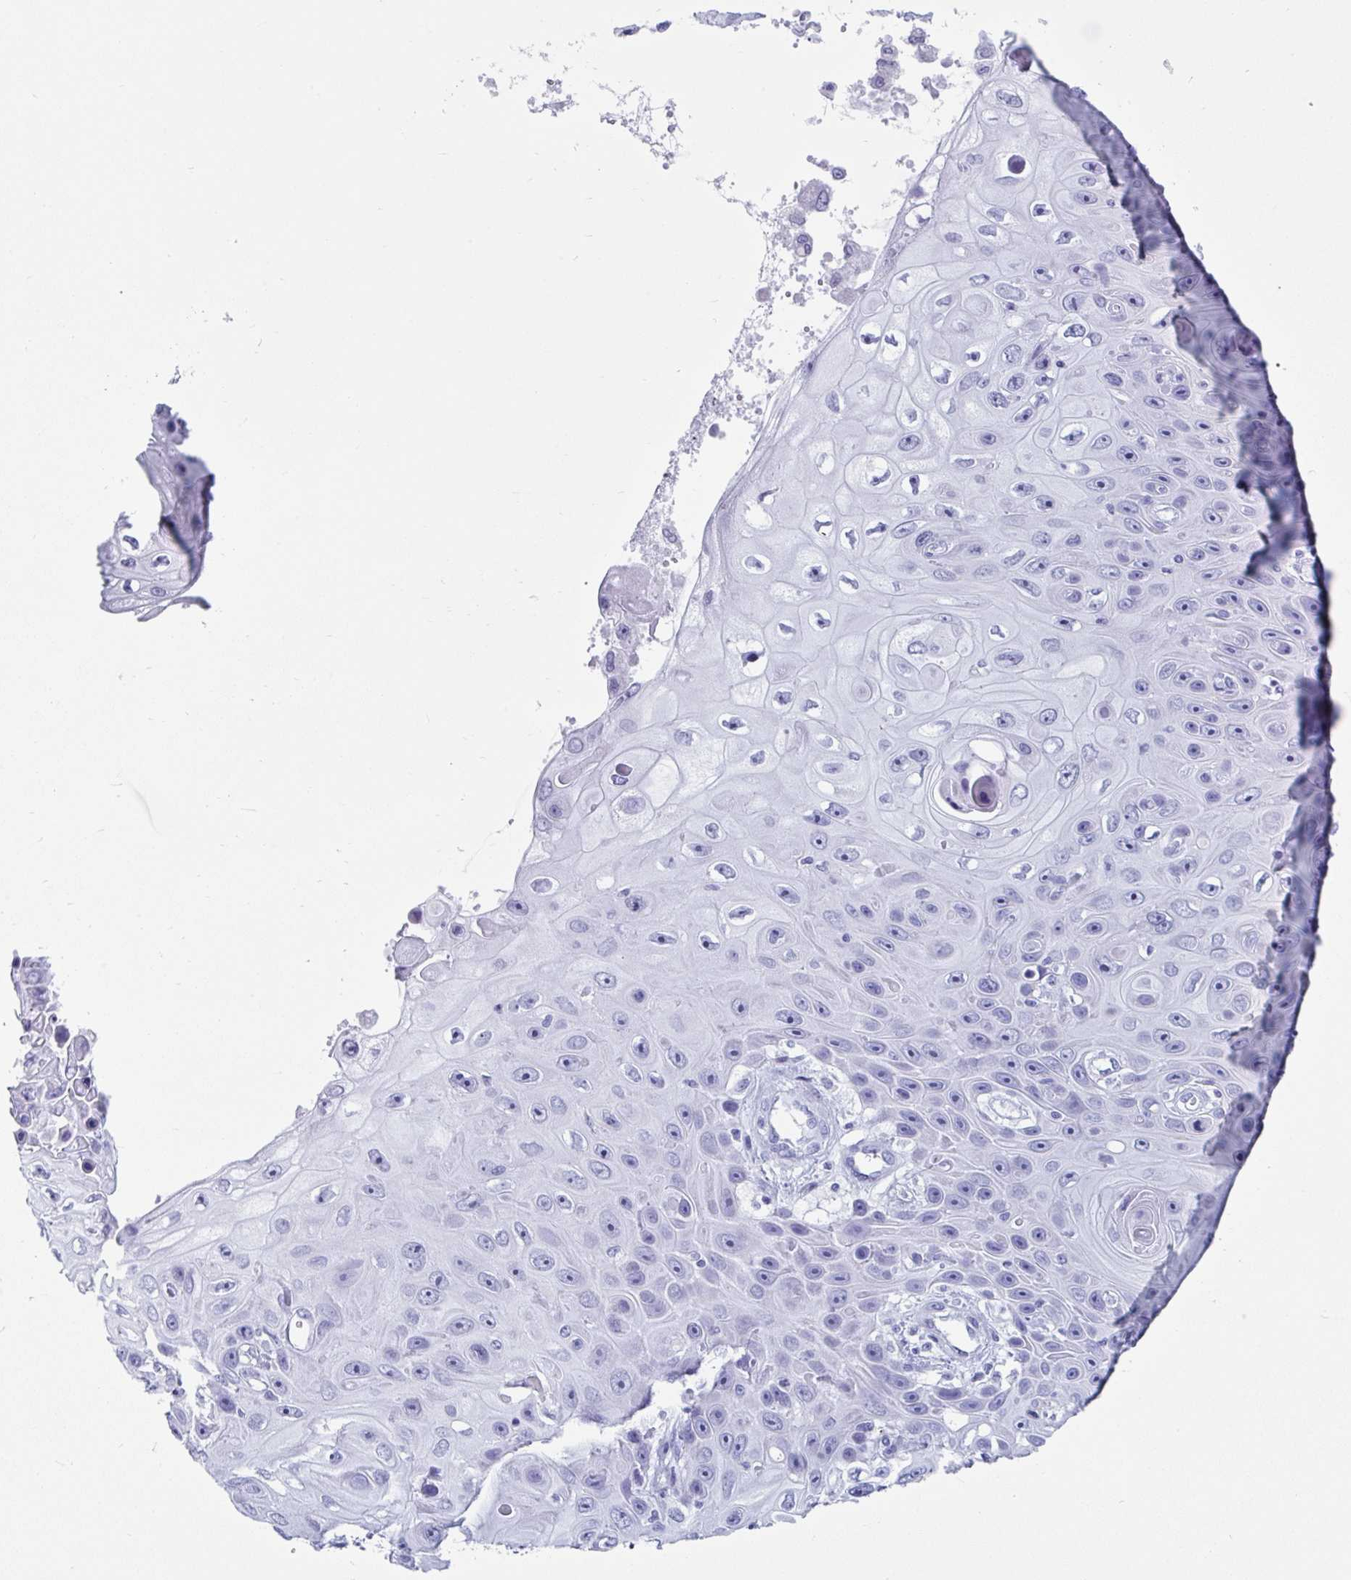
{"staining": {"intensity": "negative", "quantity": "none", "location": "none"}, "tissue": "skin cancer", "cell_type": "Tumor cells", "image_type": "cancer", "snomed": [{"axis": "morphology", "description": "Squamous cell carcinoma, NOS"}, {"axis": "topography", "description": "Skin"}], "caption": "An IHC histopathology image of skin cancer (squamous cell carcinoma) is shown. There is no staining in tumor cells of skin cancer (squamous cell carcinoma). Nuclei are stained in blue.", "gene": "GKN2", "patient": {"sex": "male", "age": 82}}